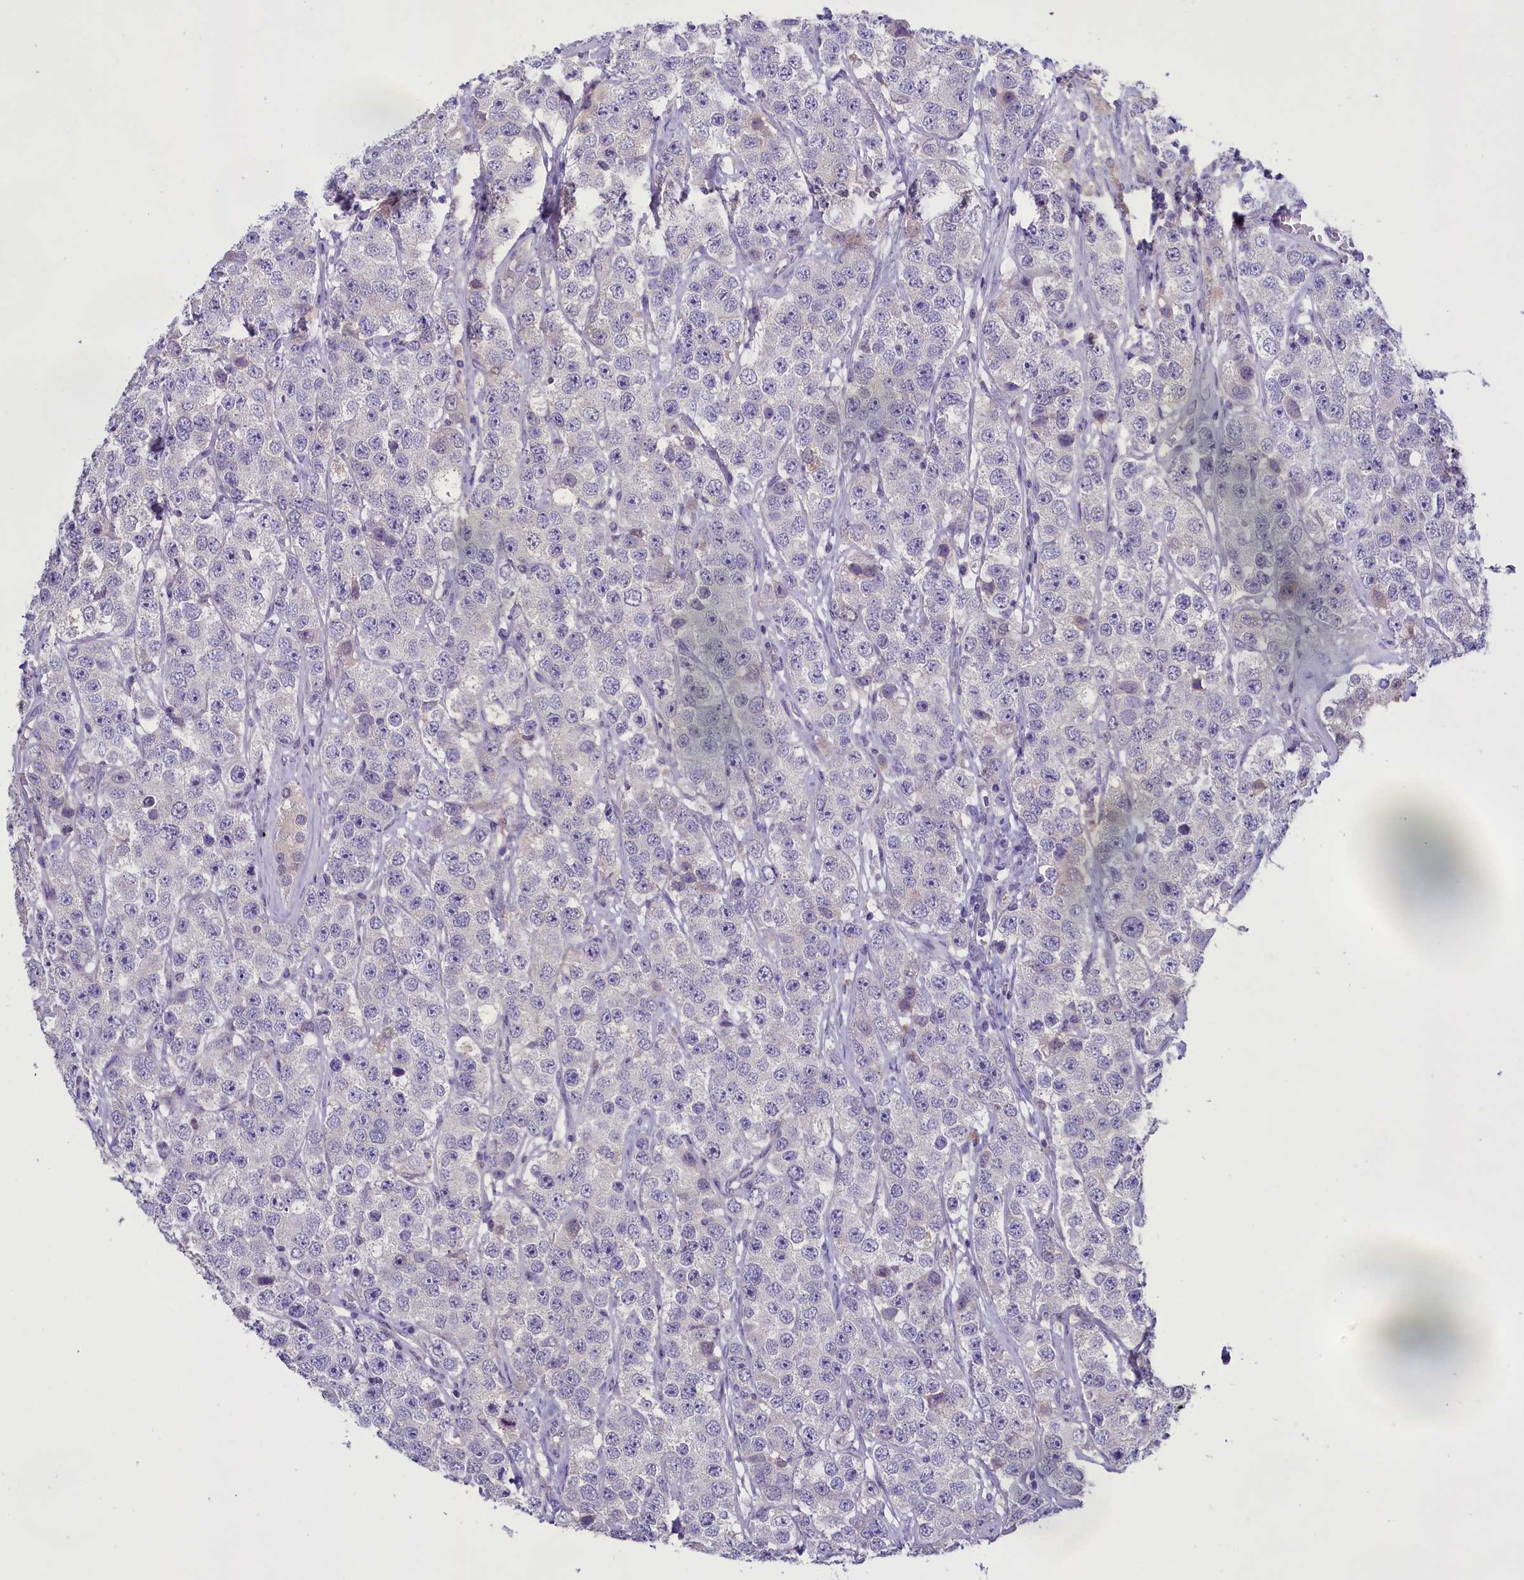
{"staining": {"intensity": "negative", "quantity": "none", "location": "none"}, "tissue": "testis cancer", "cell_type": "Tumor cells", "image_type": "cancer", "snomed": [{"axis": "morphology", "description": "Seminoma, NOS"}, {"axis": "topography", "description": "Testis"}], "caption": "Immunohistochemistry (IHC) of seminoma (testis) shows no expression in tumor cells.", "gene": "ENPP6", "patient": {"sex": "male", "age": 28}}